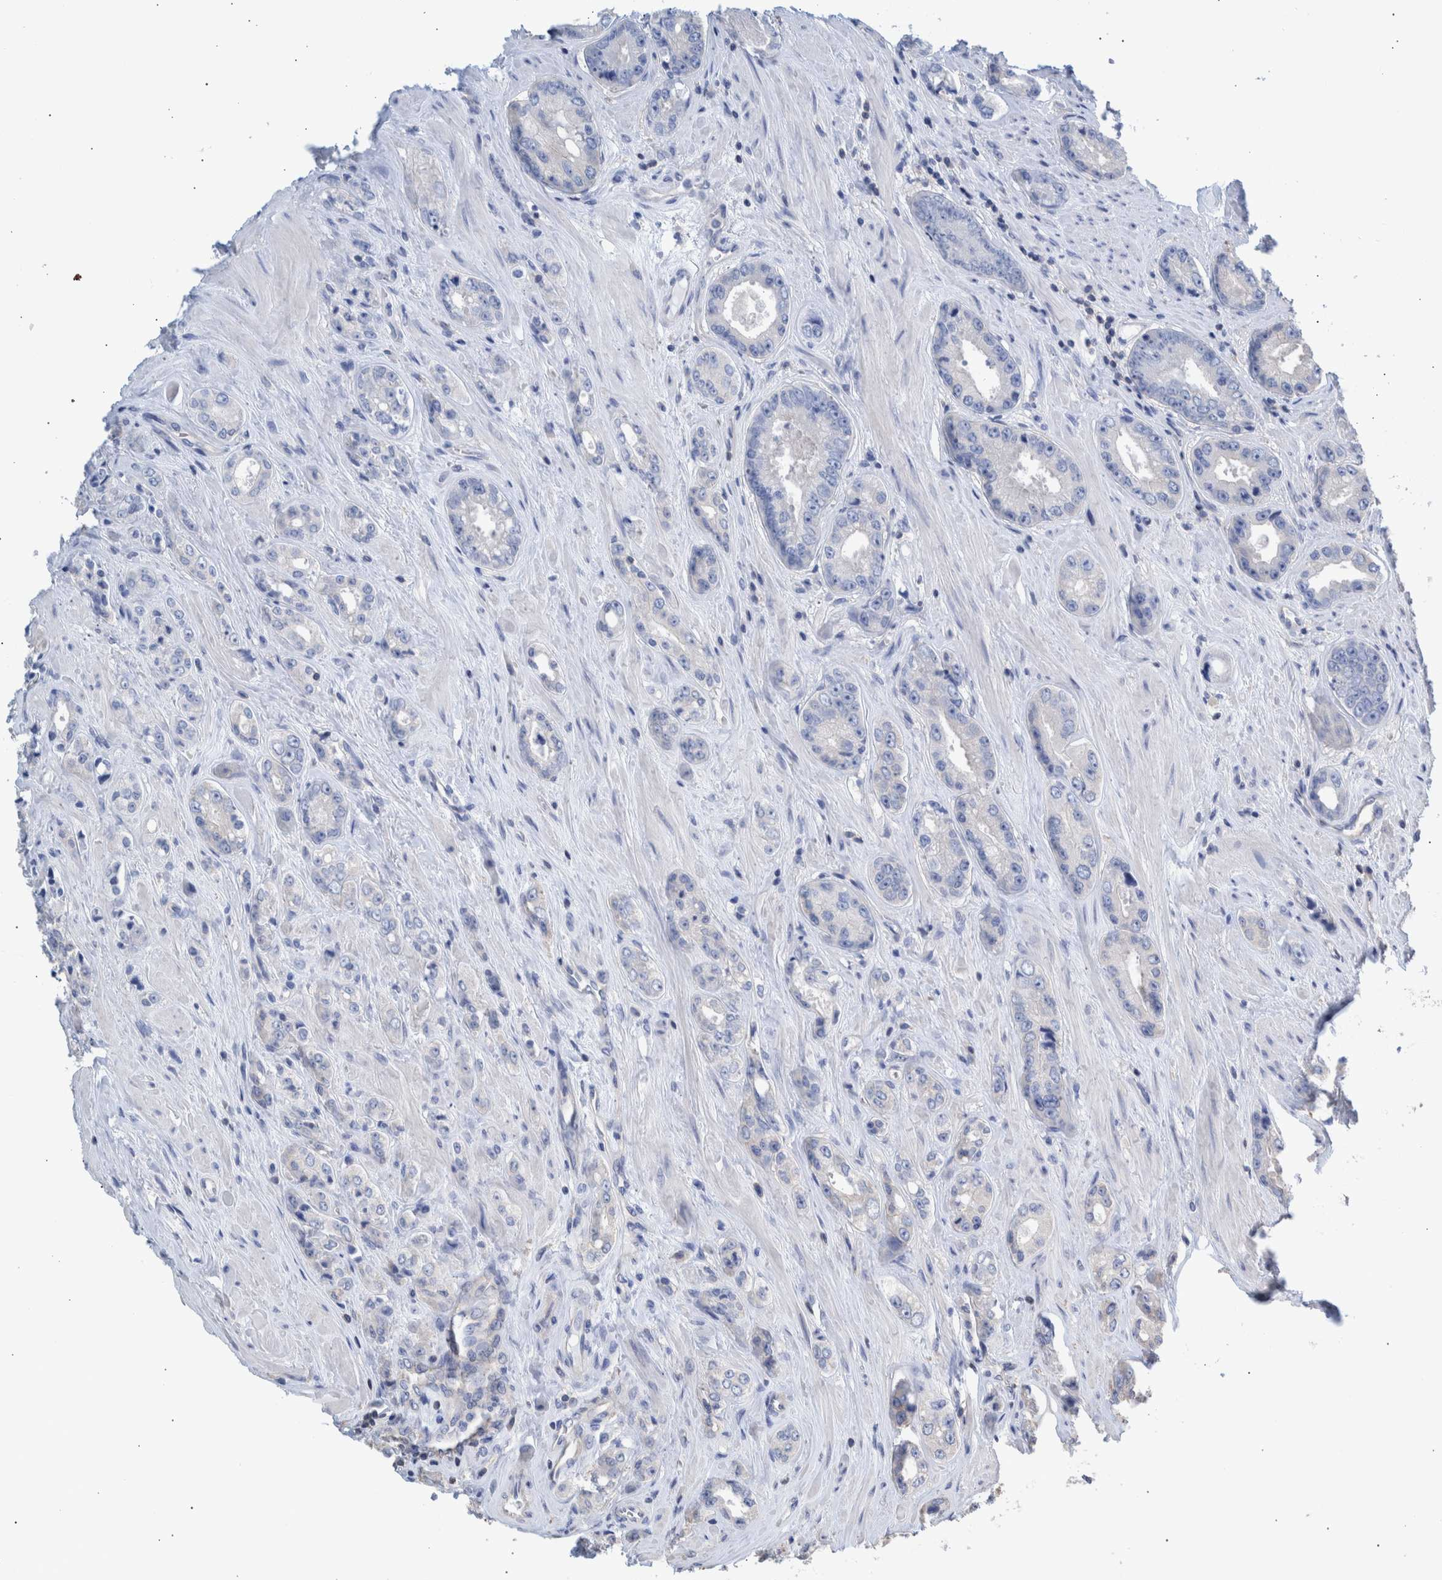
{"staining": {"intensity": "negative", "quantity": "none", "location": "none"}, "tissue": "prostate cancer", "cell_type": "Tumor cells", "image_type": "cancer", "snomed": [{"axis": "morphology", "description": "Adenocarcinoma, High grade"}, {"axis": "topography", "description": "Prostate"}], "caption": "A photomicrograph of prostate cancer (adenocarcinoma (high-grade)) stained for a protein displays no brown staining in tumor cells.", "gene": "PPP3CC", "patient": {"sex": "male", "age": 61}}